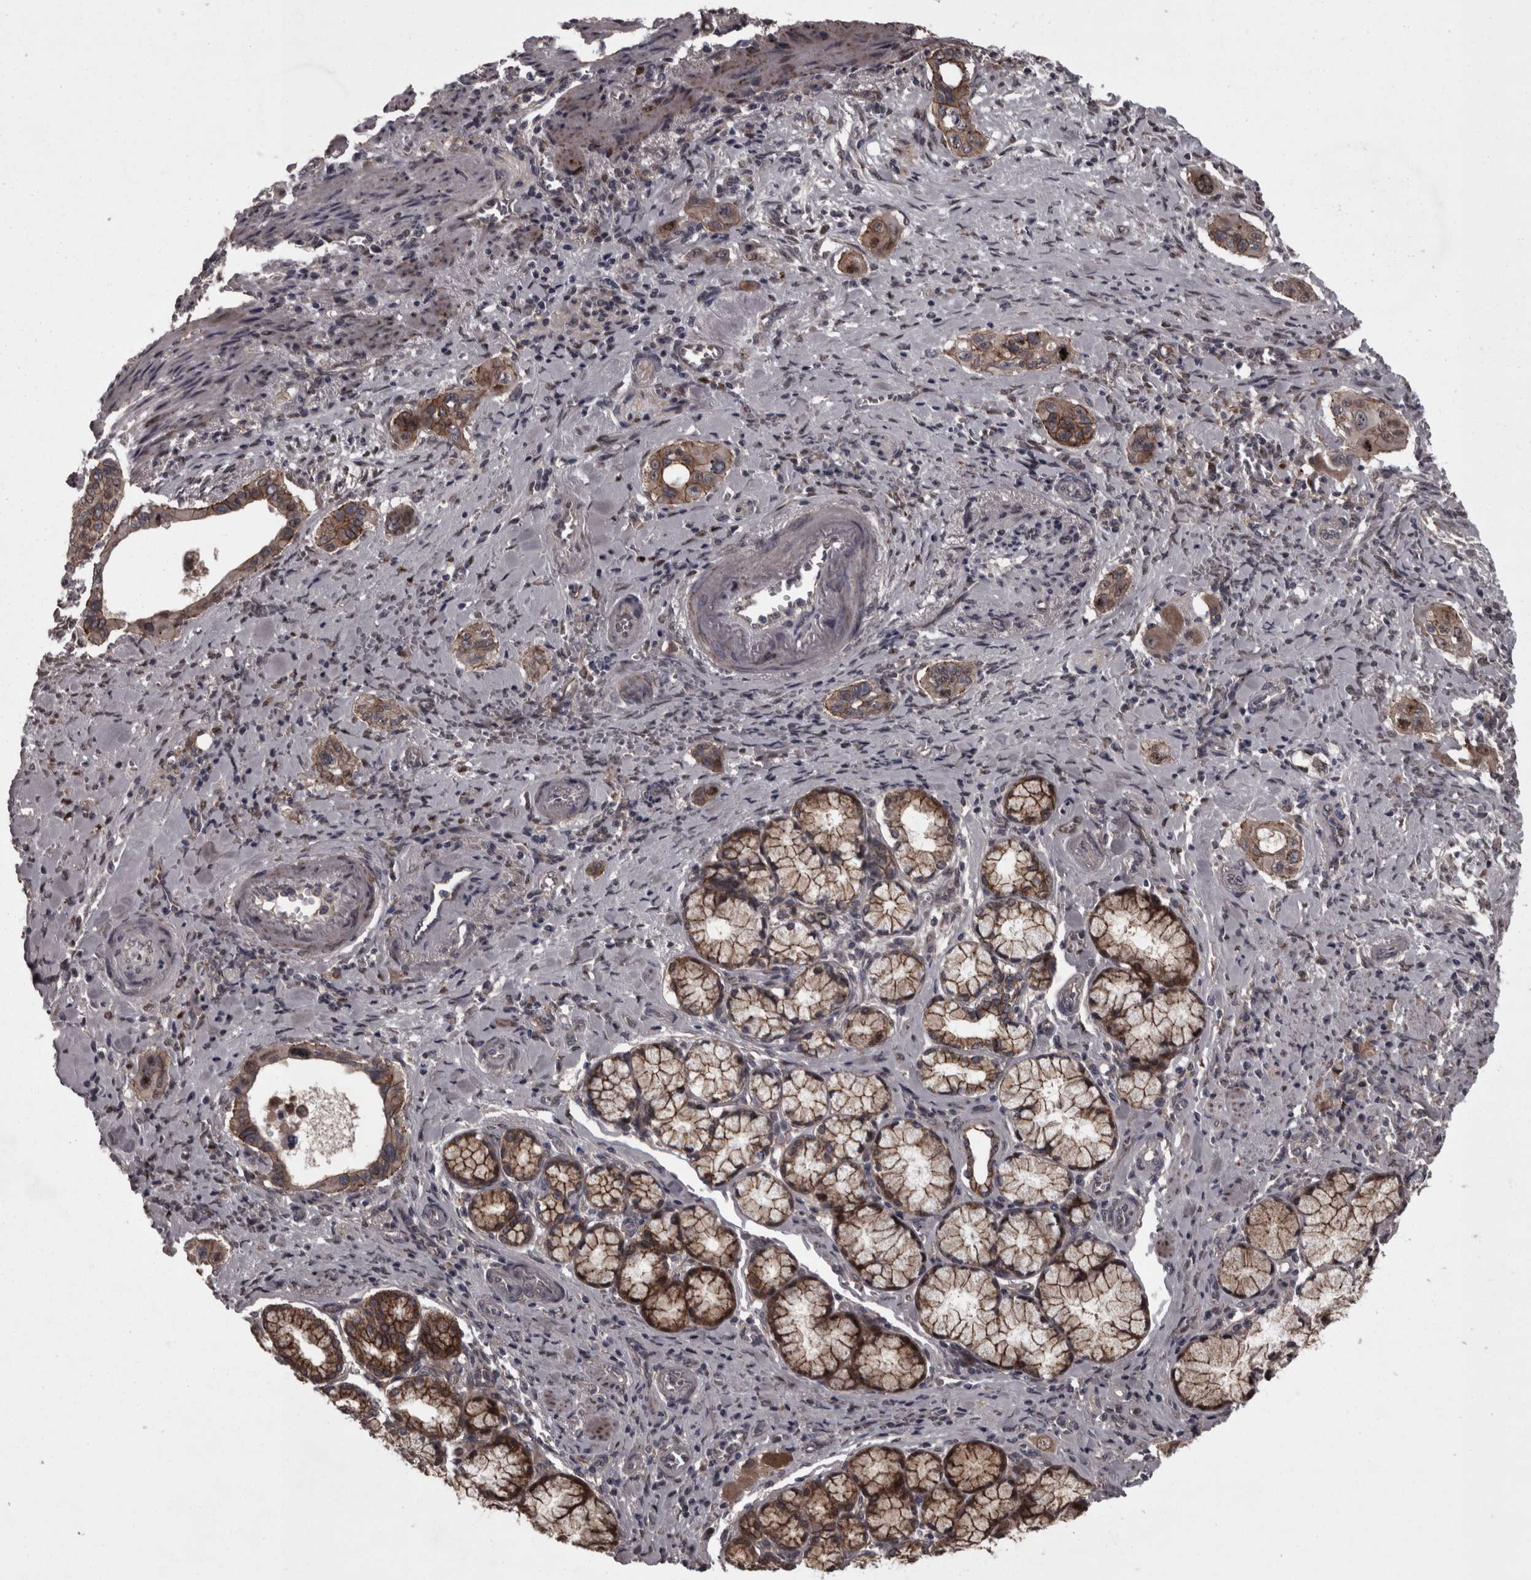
{"staining": {"intensity": "moderate", "quantity": ">75%", "location": "cytoplasmic/membranous"}, "tissue": "pancreatic cancer", "cell_type": "Tumor cells", "image_type": "cancer", "snomed": [{"axis": "morphology", "description": "Adenocarcinoma, NOS"}, {"axis": "topography", "description": "Pancreas"}], "caption": "High-magnification brightfield microscopy of adenocarcinoma (pancreatic) stained with DAB (3,3'-diaminobenzidine) (brown) and counterstained with hematoxylin (blue). tumor cells exhibit moderate cytoplasmic/membranous expression is identified in approximately>75% of cells.", "gene": "PCDH17", "patient": {"sex": "male", "age": 77}}